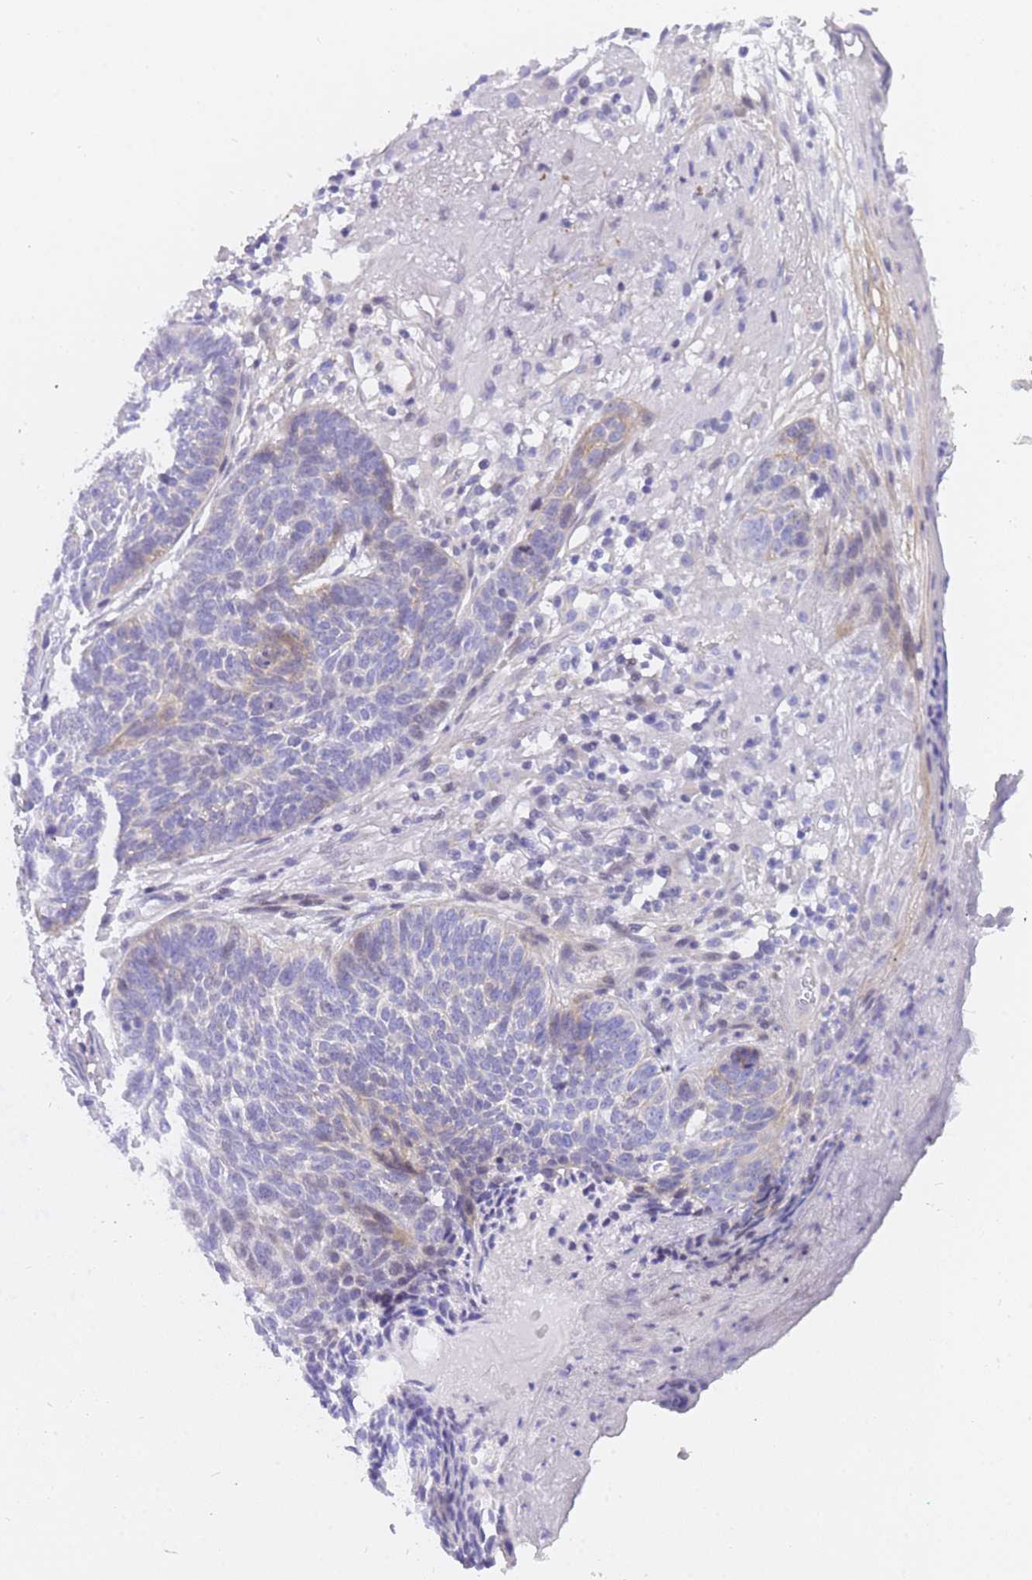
{"staining": {"intensity": "weak", "quantity": "<25%", "location": "cytoplasmic/membranous"}, "tissue": "skin cancer", "cell_type": "Tumor cells", "image_type": "cancer", "snomed": [{"axis": "morphology", "description": "Normal tissue, NOS"}, {"axis": "morphology", "description": "Basal cell carcinoma"}, {"axis": "topography", "description": "Skin"}], "caption": "An immunohistochemistry histopathology image of basal cell carcinoma (skin) is shown. There is no staining in tumor cells of basal cell carcinoma (skin). (DAB (3,3'-diaminobenzidine) immunohistochemistry, high magnification).", "gene": "TIFAB", "patient": {"sex": "male", "age": 64}}